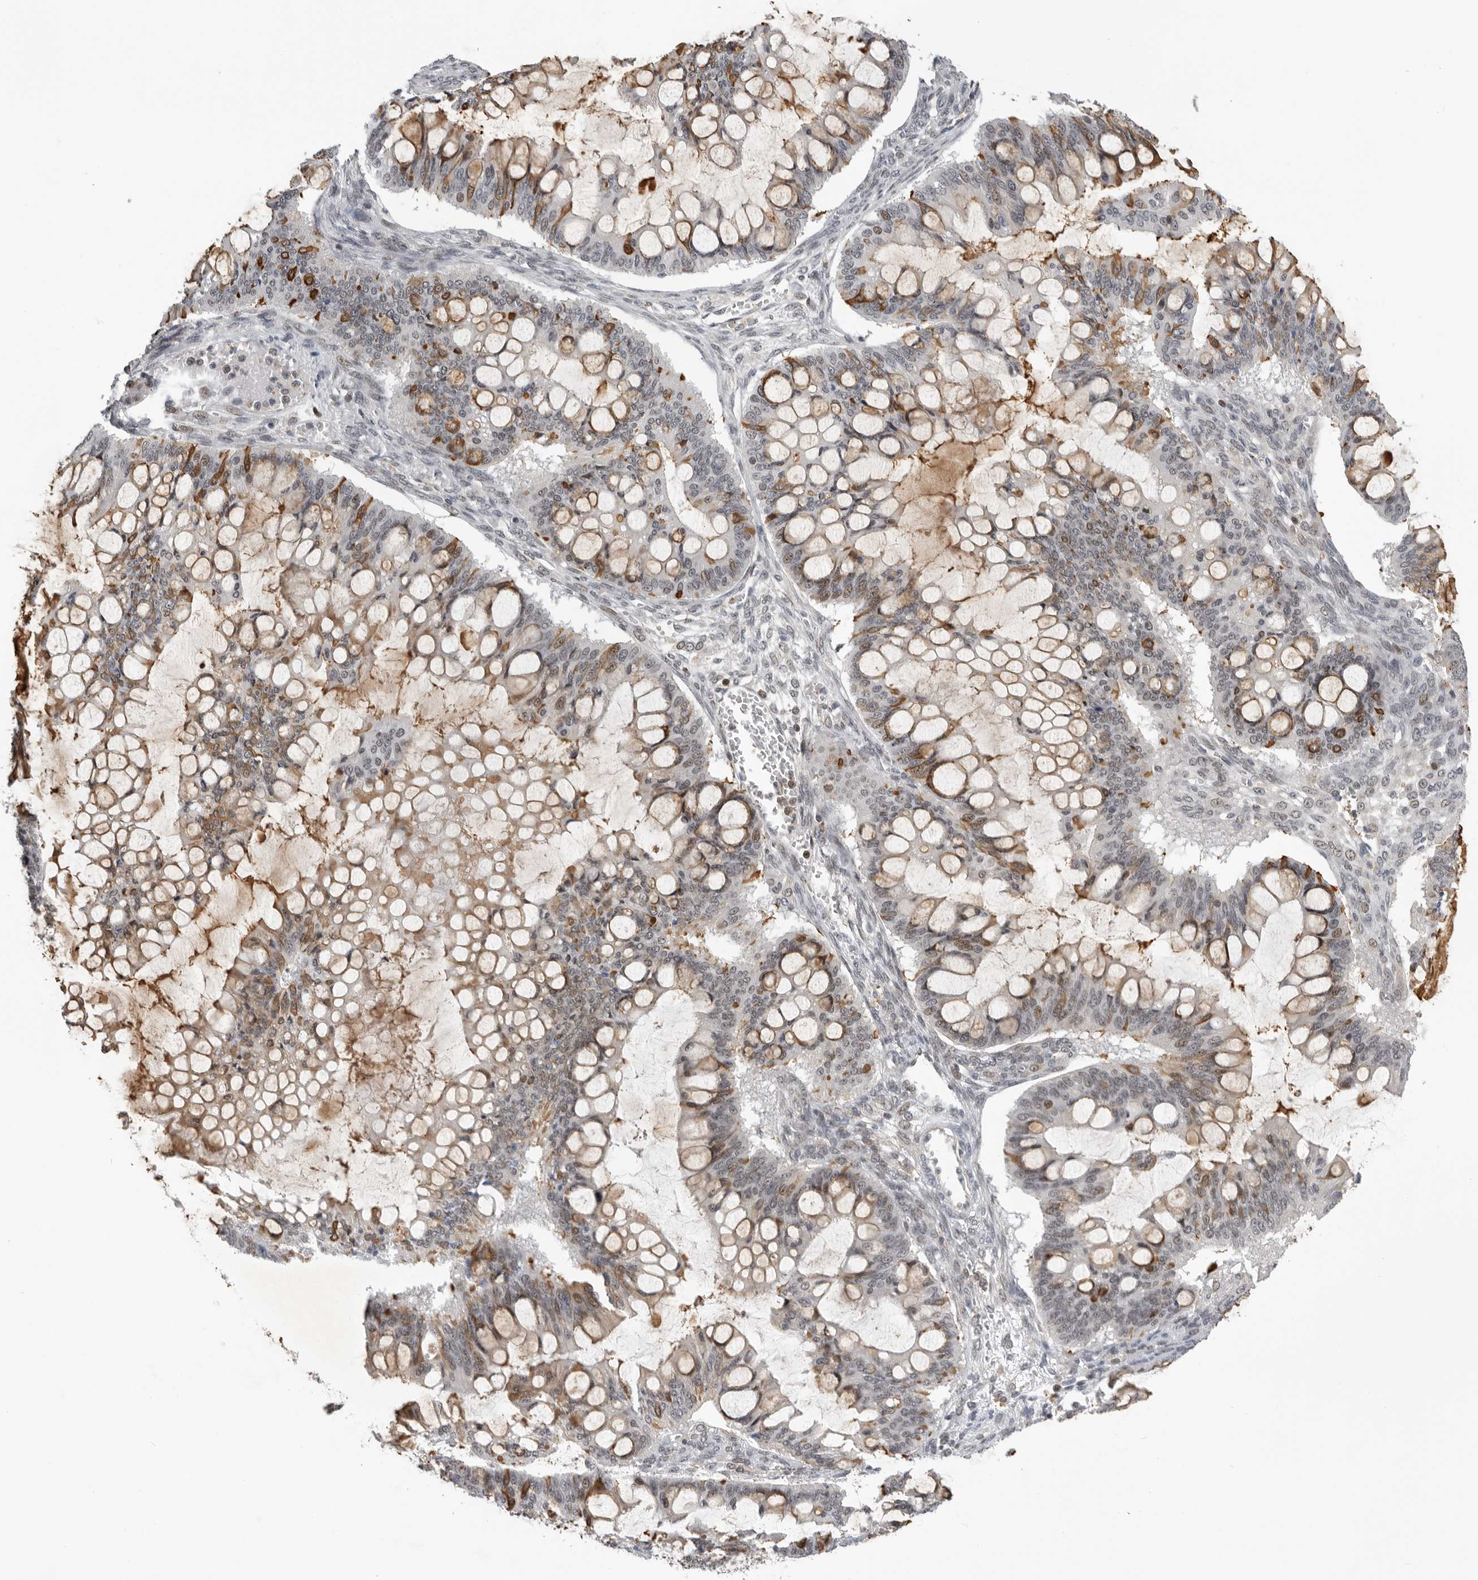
{"staining": {"intensity": "weak", "quantity": "<25%", "location": "cytoplasmic/membranous,nuclear"}, "tissue": "ovarian cancer", "cell_type": "Tumor cells", "image_type": "cancer", "snomed": [{"axis": "morphology", "description": "Cystadenocarcinoma, mucinous, NOS"}, {"axis": "topography", "description": "Ovary"}], "caption": "Immunohistochemistry (IHC) of human ovarian mucinous cystadenocarcinoma shows no expression in tumor cells.", "gene": "KIF2B", "patient": {"sex": "female", "age": 73}}